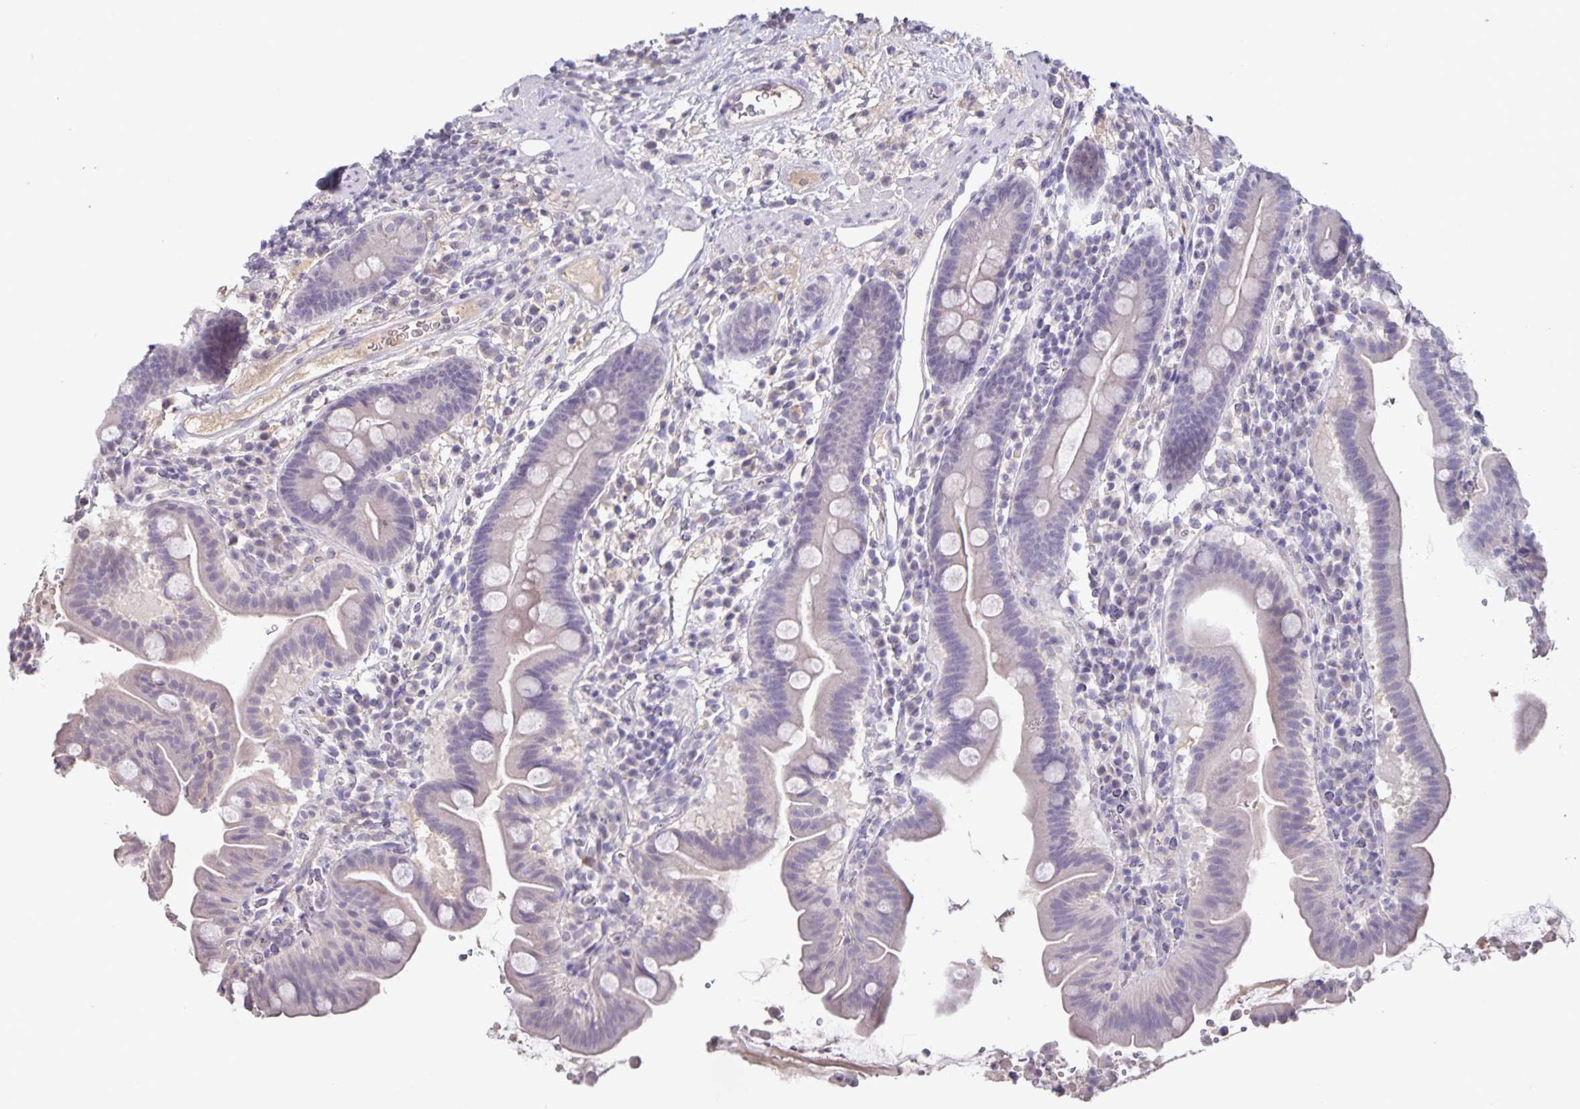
{"staining": {"intensity": "negative", "quantity": "none", "location": "none"}, "tissue": "small intestine", "cell_type": "Glandular cells", "image_type": "normal", "snomed": [{"axis": "morphology", "description": "Normal tissue, NOS"}, {"axis": "topography", "description": "Small intestine"}], "caption": "Immunohistochemistry of unremarkable human small intestine exhibits no staining in glandular cells. Nuclei are stained in blue.", "gene": "INSL5", "patient": {"sex": "male", "age": 26}}